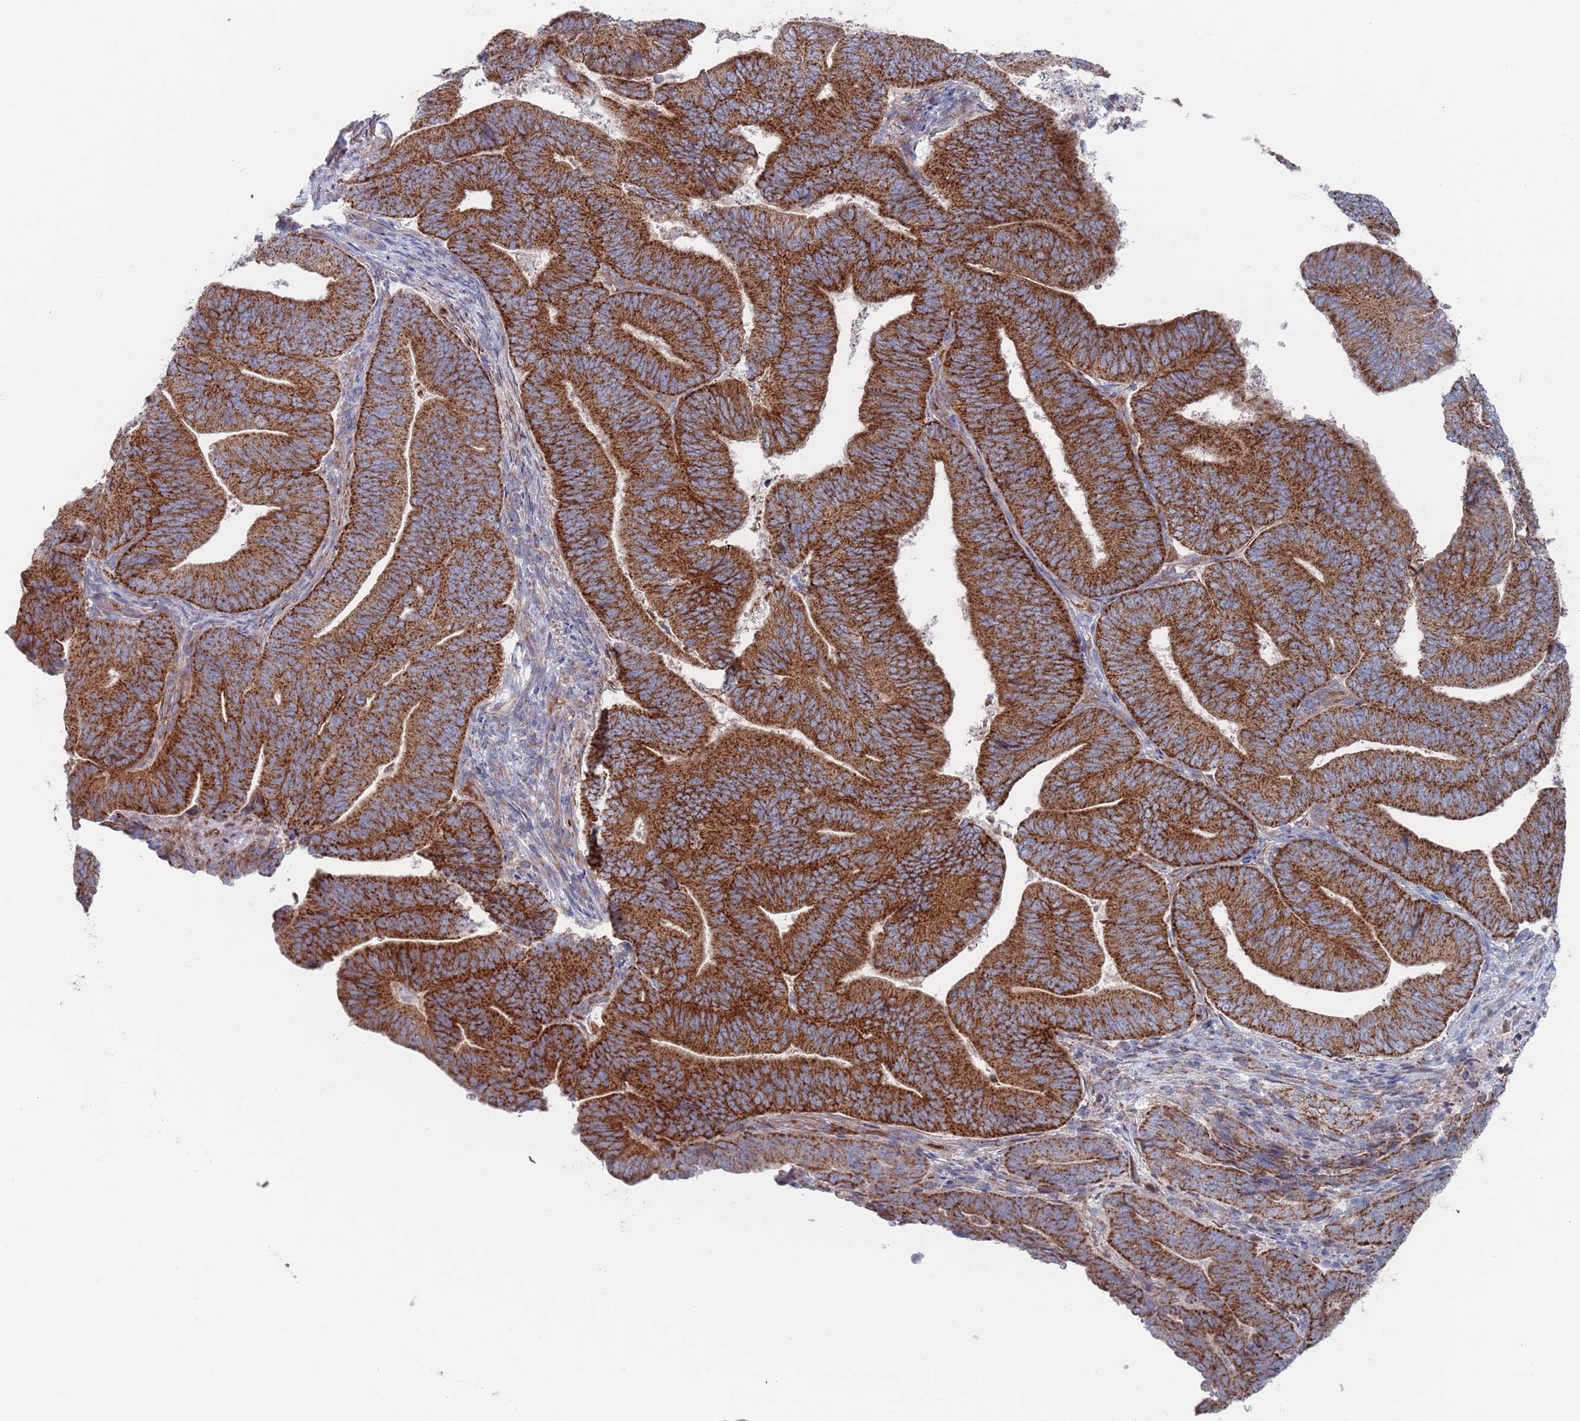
{"staining": {"intensity": "strong", "quantity": ">75%", "location": "cytoplasmic/membranous"}, "tissue": "endometrial cancer", "cell_type": "Tumor cells", "image_type": "cancer", "snomed": [{"axis": "morphology", "description": "Adenocarcinoma, NOS"}, {"axis": "topography", "description": "Endometrium"}], "caption": "Brown immunohistochemical staining in human endometrial cancer shows strong cytoplasmic/membranous expression in approximately >75% of tumor cells. (DAB IHC with brightfield microscopy, high magnification).", "gene": "CHCHD6", "patient": {"sex": "female", "age": 70}}